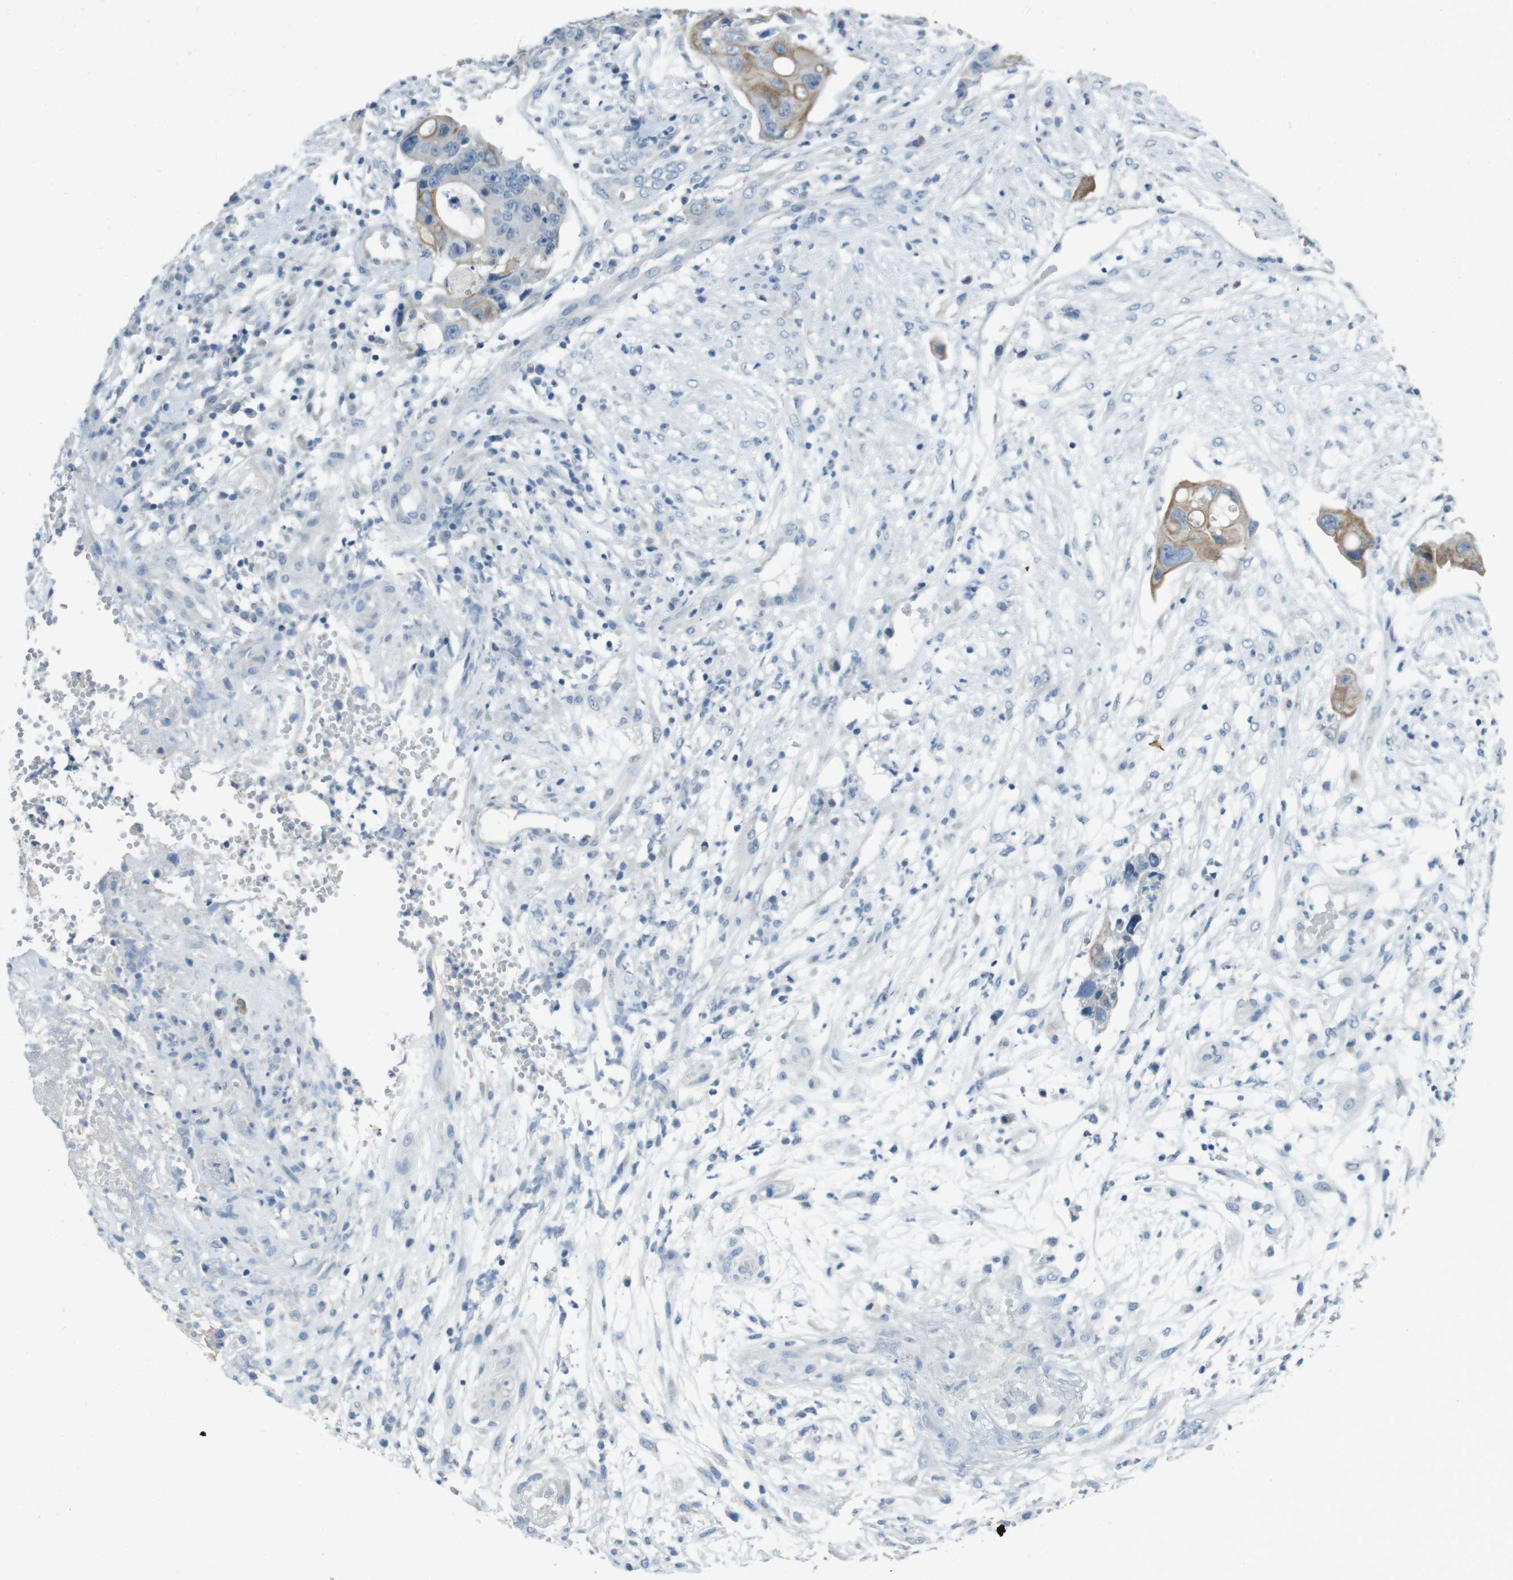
{"staining": {"intensity": "weak", "quantity": "25%-75%", "location": "cytoplasmic/membranous"}, "tissue": "colorectal cancer", "cell_type": "Tumor cells", "image_type": "cancer", "snomed": [{"axis": "morphology", "description": "Adenocarcinoma, NOS"}, {"axis": "topography", "description": "Colon"}], "caption": "Colorectal adenocarcinoma stained with a brown dye exhibits weak cytoplasmic/membranous positive expression in approximately 25%-75% of tumor cells.", "gene": "ENTPD7", "patient": {"sex": "female", "age": 57}}